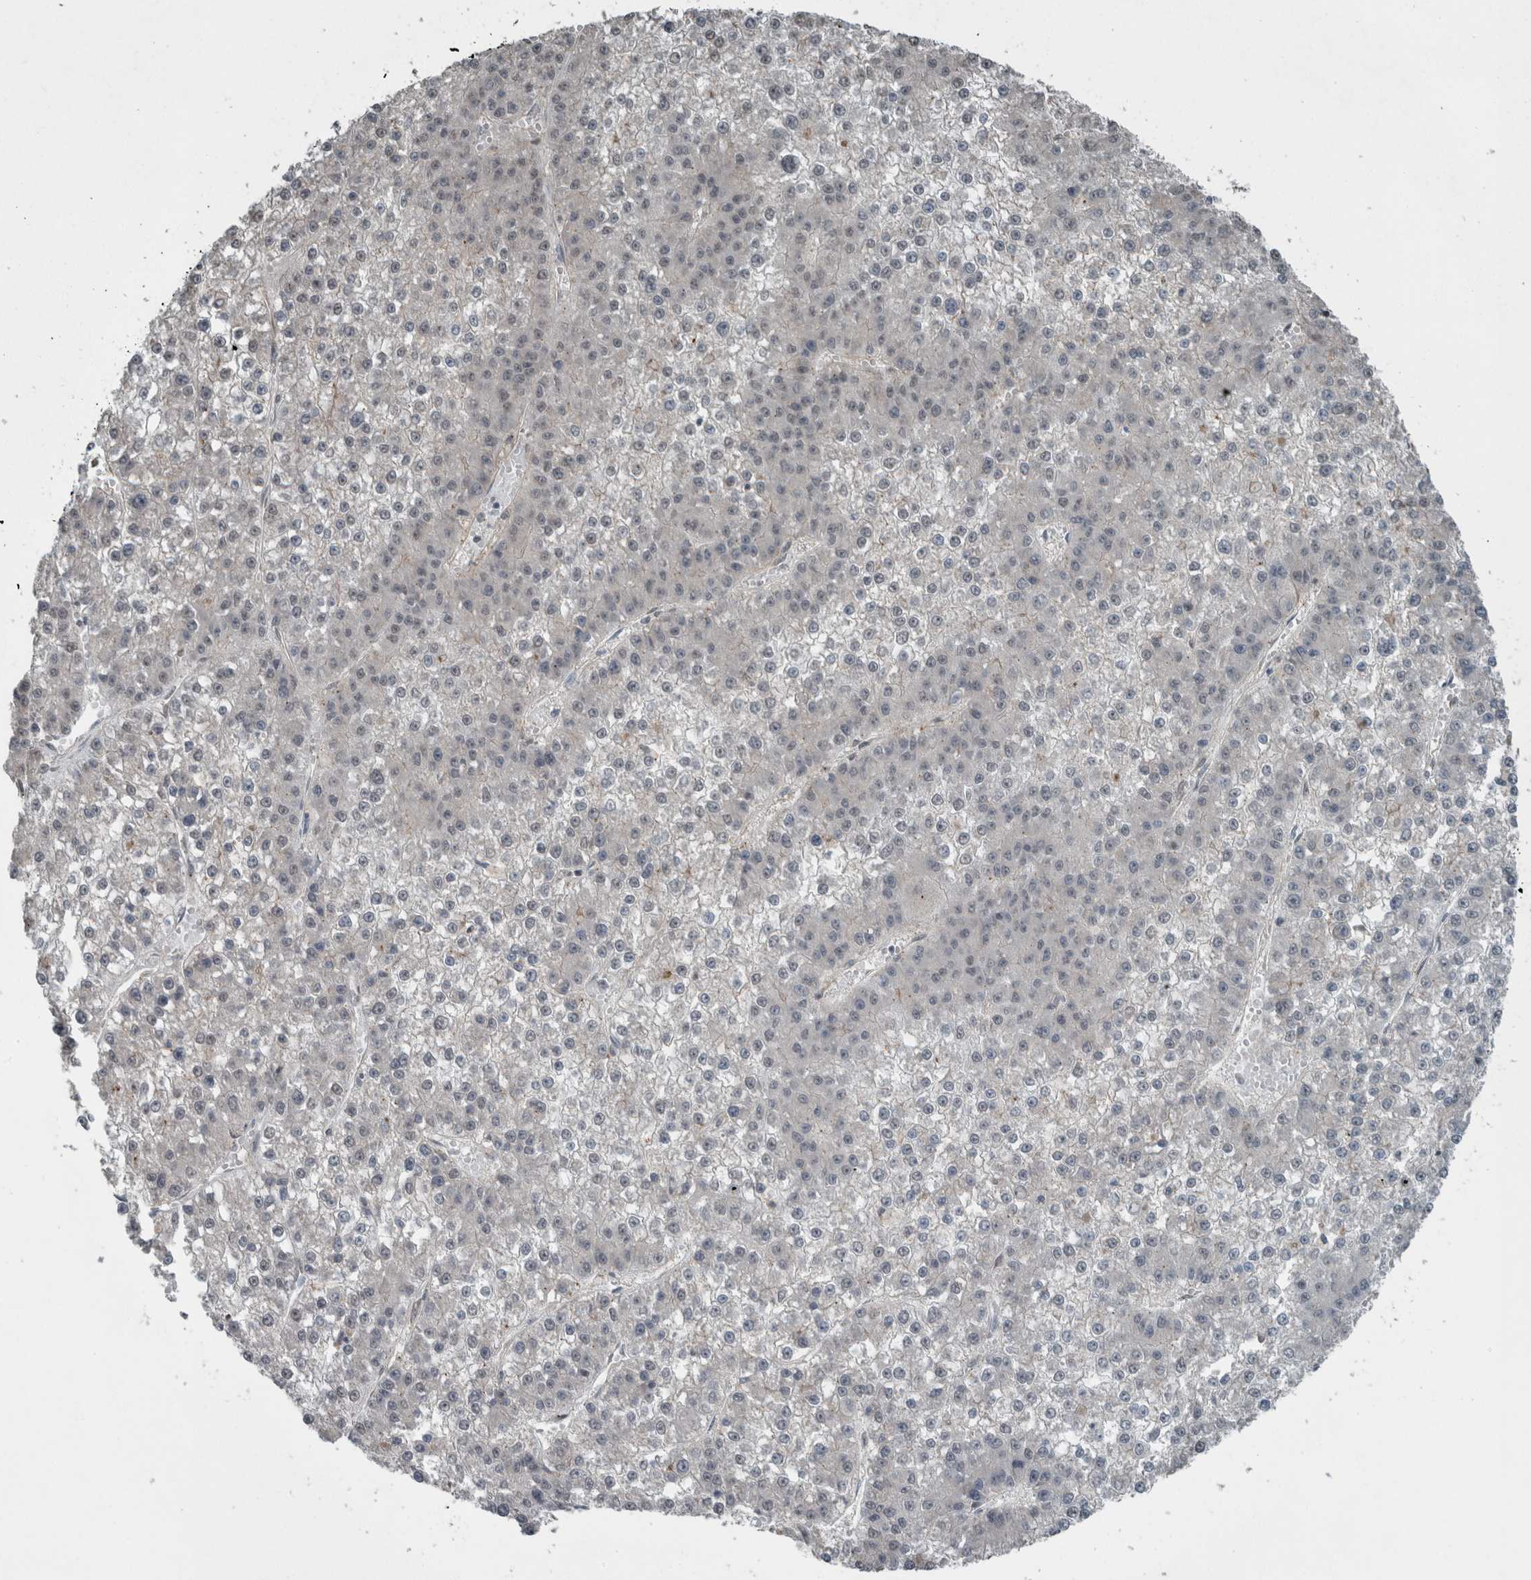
{"staining": {"intensity": "negative", "quantity": "none", "location": "none"}, "tissue": "liver cancer", "cell_type": "Tumor cells", "image_type": "cancer", "snomed": [{"axis": "morphology", "description": "Carcinoma, Hepatocellular, NOS"}, {"axis": "topography", "description": "Liver"}], "caption": "A high-resolution photomicrograph shows IHC staining of liver cancer (hepatocellular carcinoma), which reveals no significant staining in tumor cells.", "gene": "MYO1E", "patient": {"sex": "female", "age": 73}}